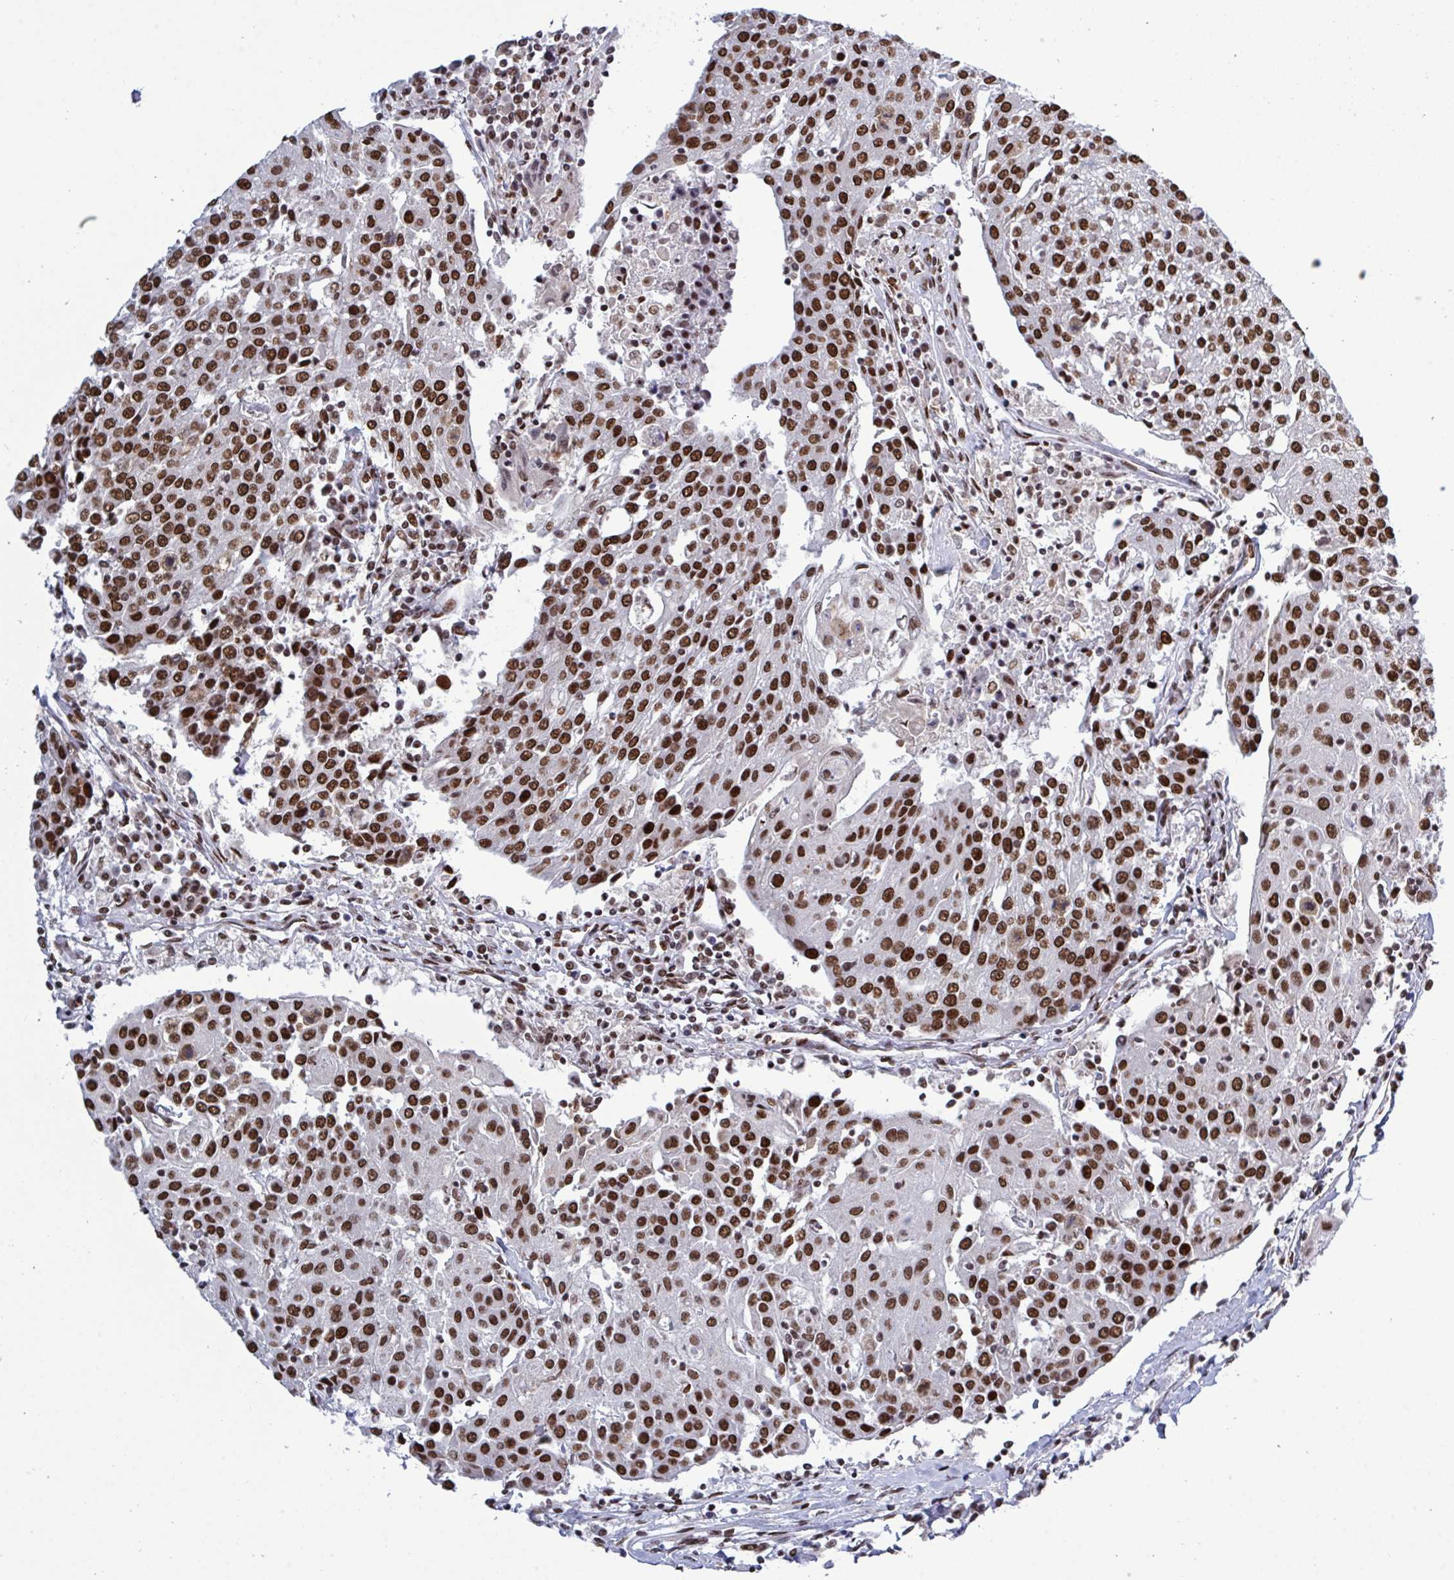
{"staining": {"intensity": "strong", "quantity": ">75%", "location": "nuclear"}, "tissue": "urothelial cancer", "cell_type": "Tumor cells", "image_type": "cancer", "snomed": [{"axis": "morphology", "description": "Urothelial carcinoma, High grade"}, {"axis": "topography", "description": "Urinary bladder"}], "caption": "High-magnification brightfield microscopy of urothelial cancer stained with DAB (3,3'-diaminobenzidine) (brown) and counterstained with hematoxylin (blue). tumor cells exhibit strong nuclear positivity is identified in approximately>75% of cells.", "gene": "ZNF607", "patient": {"sex": "female", "age": 85}}